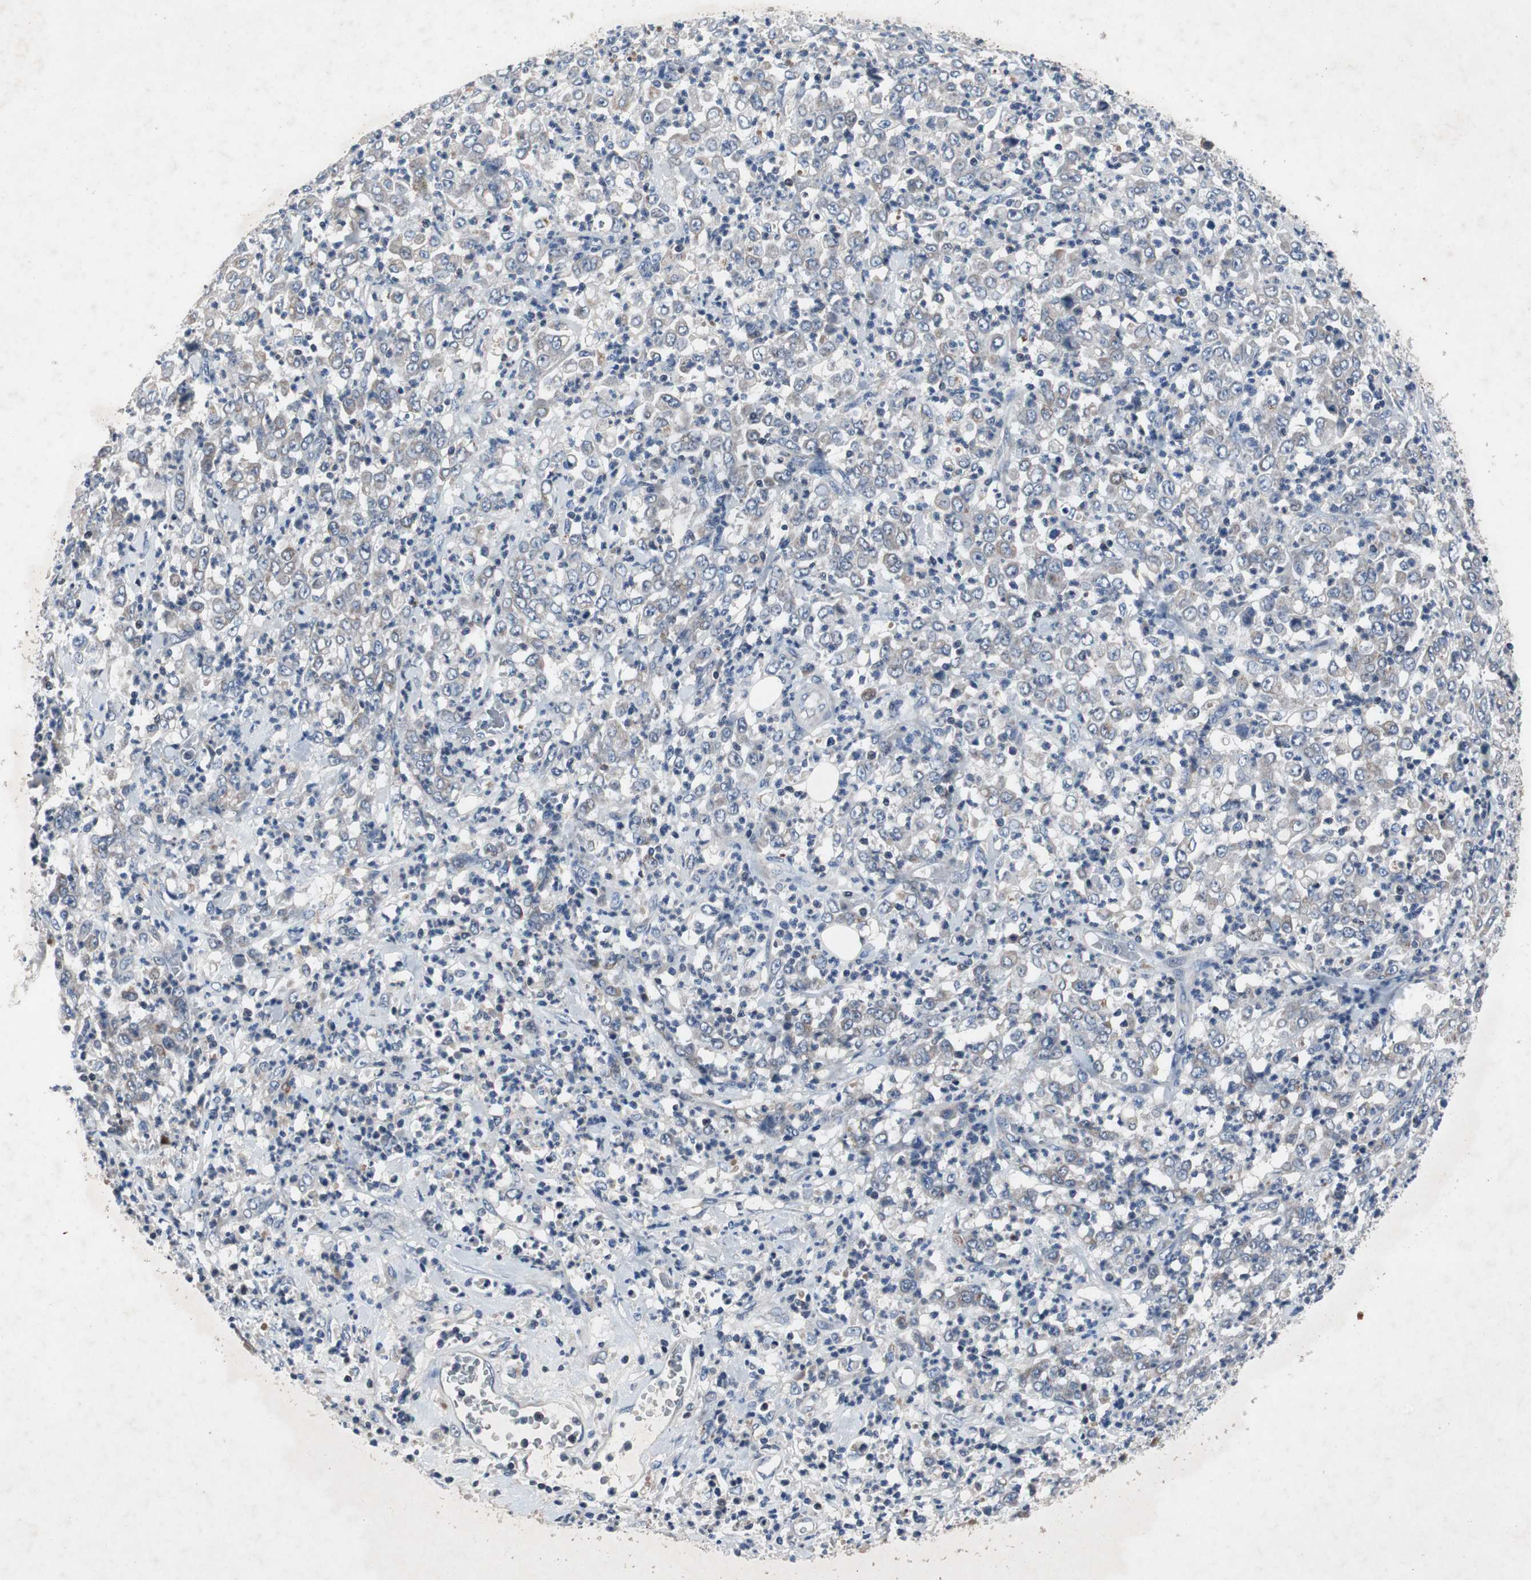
{"staining": {"intensity": "weak", "quantity": "<25%", "location": "cytoplasmic/membranous"}, "tissue": "stomach cancer", "cell_type": "Tumor cells", "image_type": "cancer", "snomed": [{"axis": "morphology", "description": "Adenocarcinoma, NOS"}, {"axis": "topography", "description": "Stomach, lower"}], "caption": "Stomach cancer was stained to show a protein in brown. There is no significant staining in tumor cells.", "gene": "MUTYH", "patient": {"sex": "female", "age": 71}}